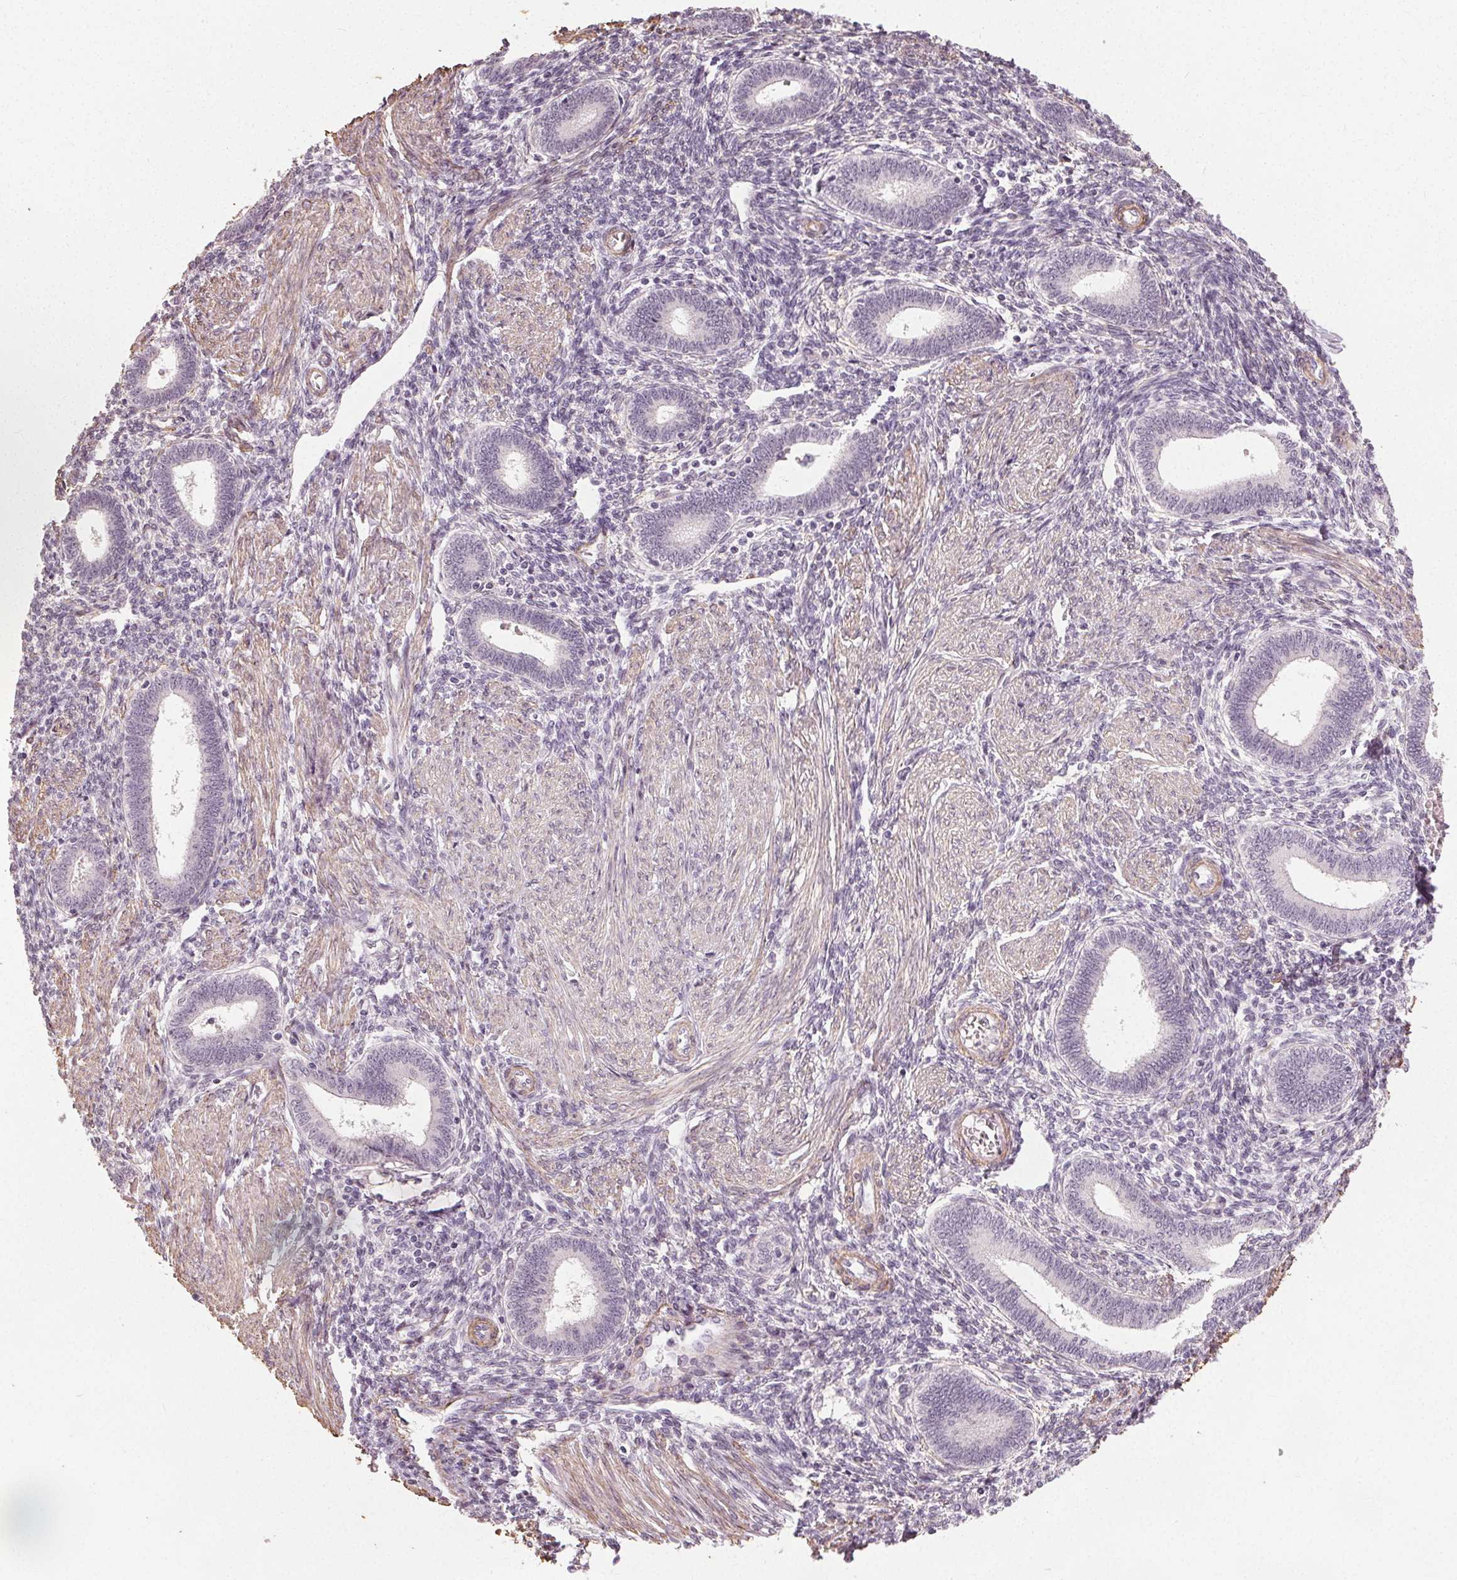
{"staining": {"intensity": "negative", "quantity": "none", "location": "none"}, "tissue": "endometrium", "cell_type": "Cells in endometrial stroma", "image_type": "normal", "snomed": [{"axis": "morphology", "description": "Normal tissue, NOS"}, {"axis": "topography", "description": "Endometrium"}], "caption": "Immunohistochemistry (IHC) histopathology image of unremarkable endometrium: human endometrium stained with DAB shows no significant protein positivity in cells in endometrial stroma.", "gene": "PKP1", "patient": {"sex": "female", "age": 42}}